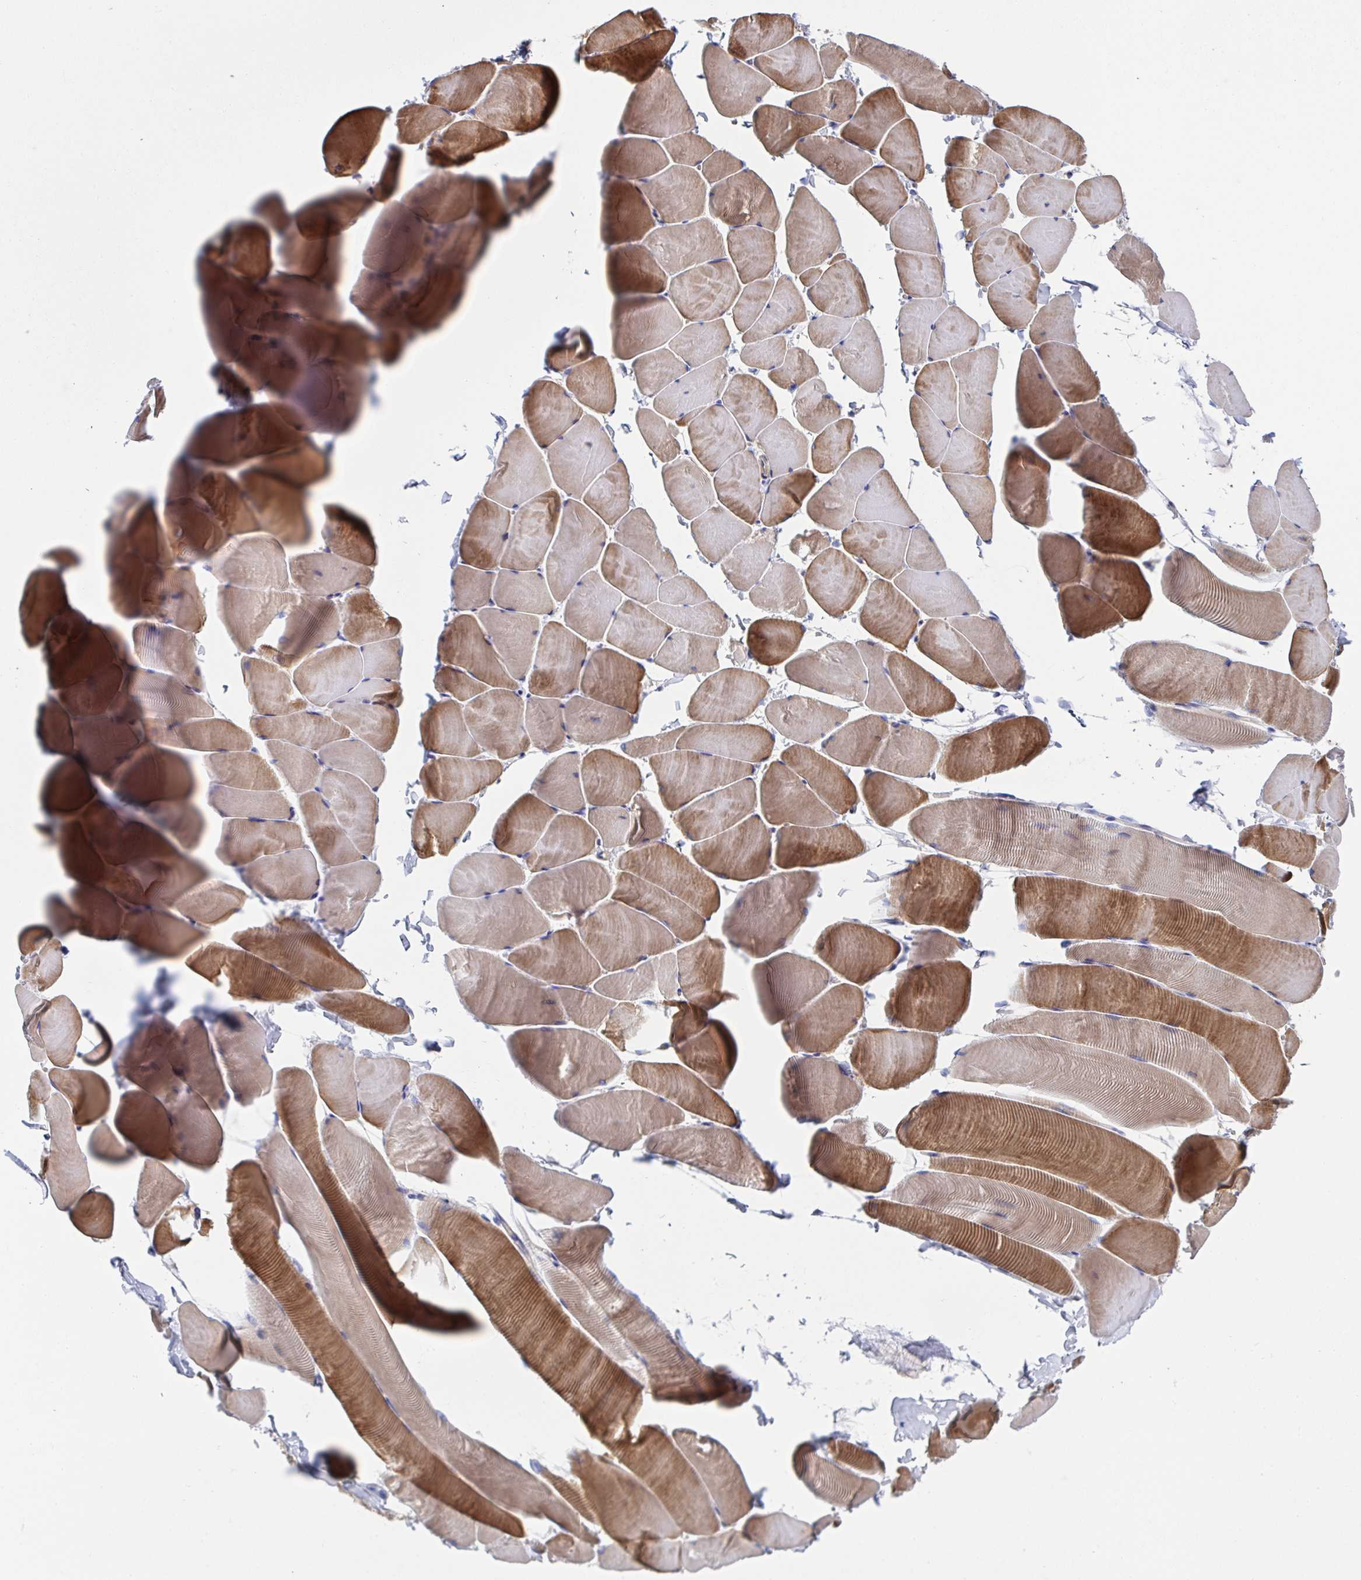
{"staining": {"intensity": "moderate", "quantity": "25%-75%", "location": "cytoplasmic/membranous"}, "tissue": "skeletal muscle", "cell_type": "Myocytes", "image_type": "normal", "snomed": [{"axis": "morphology", "description": "Normal tissue, NOS"}, {"axis": "topography", "description": "Skeletal muscle"}], "caption": "A brown stain shows moderate cytoplasmic/membranous expression of a protein in myocytes of normal skeletal muscle. (DAB = brown stain, brightfield microscopy at high magnification).", "gene": "CDH2", "patient": {"sex": "male", "age": 25}}